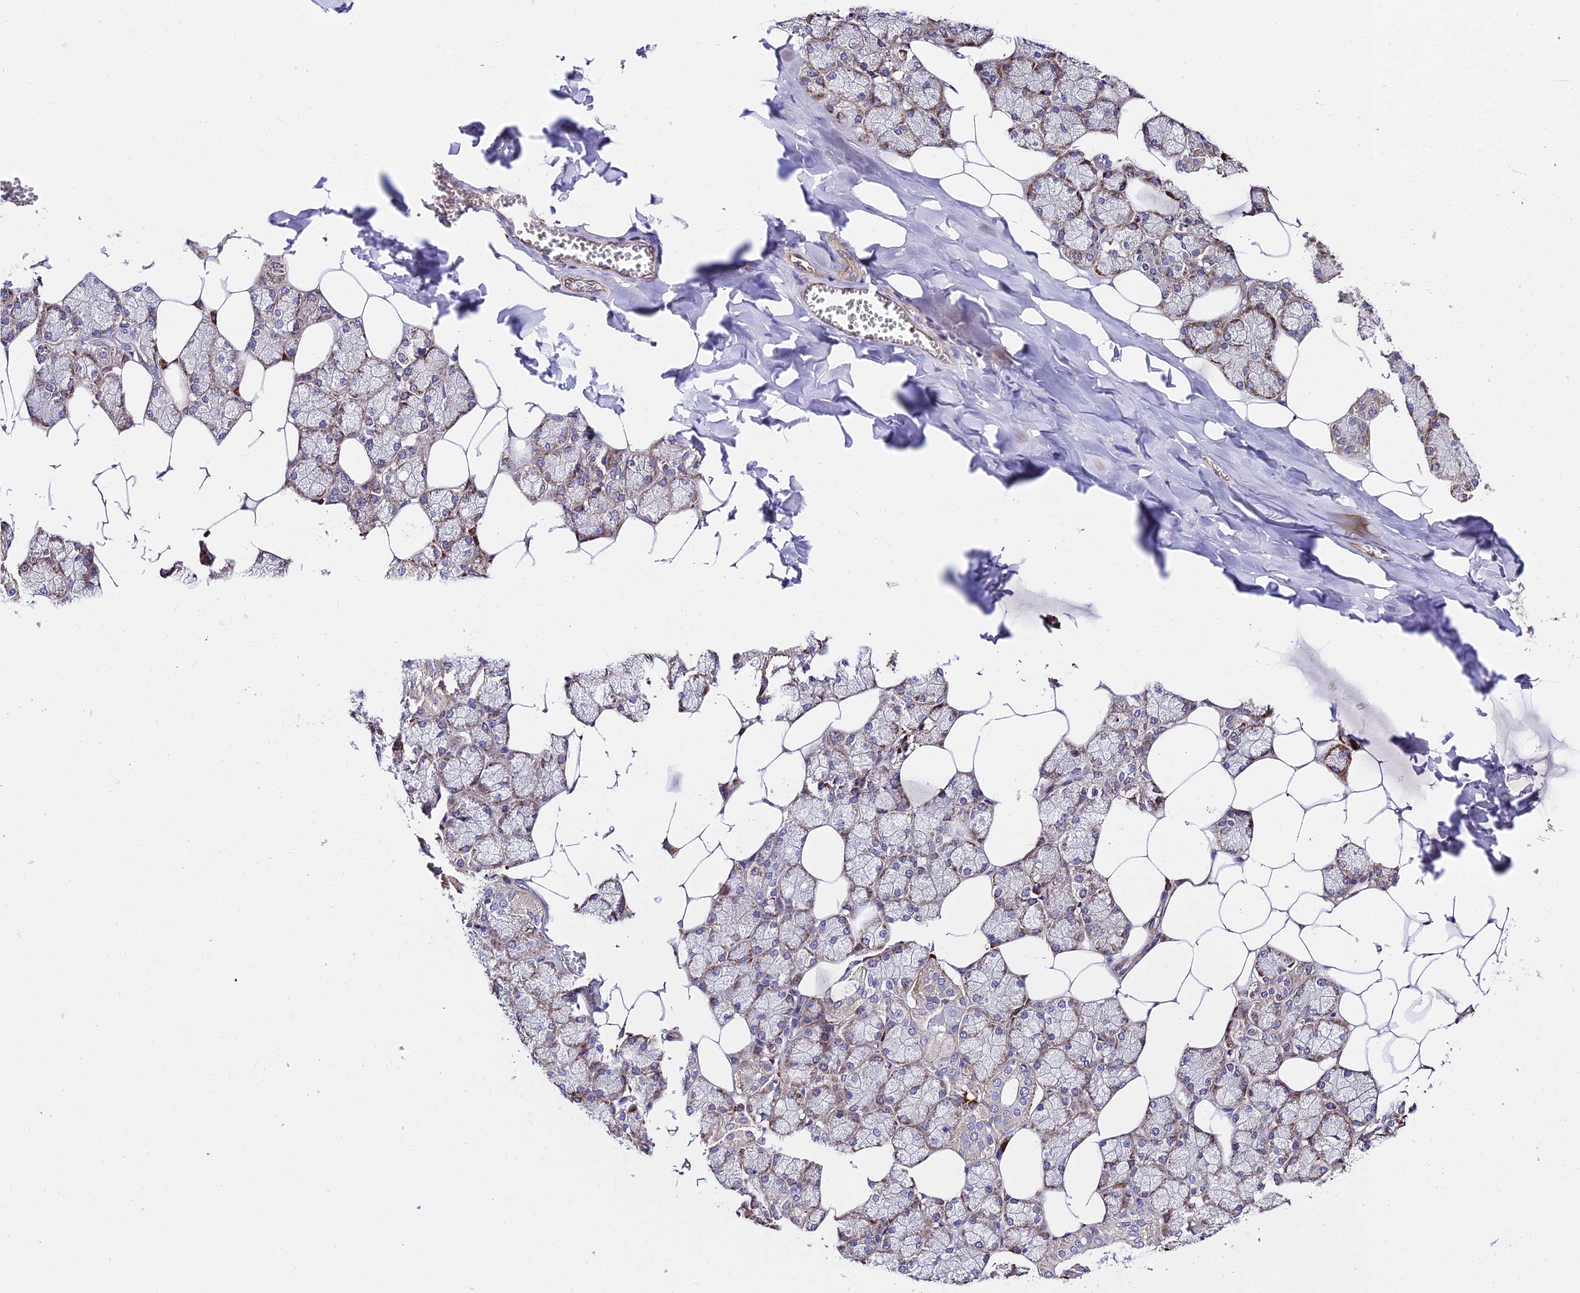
{"staining": {"intensity": "moderate", "quantity": "<25%", "location": "cytoplasmic/membranous"}, "tissue": "salivary gland", "cell_type": "Glandular cells", "image_type": "normal", "snomed": [{"axis": "morphology", "description": "Normal tissue, NOS"}, {"axis": "topography", "description": "Salivary gland"}], "caption": "Immunohistochemical staining of unremarkable salivary gland demonstrates <25% levels of moderate cytoplasmic/membranous protein positivity in approximately <25% of glandular cells. The protein of interest is stained brown, and the nuclei are stained in blue (DAB (3,3'-diaminobenzidine) IHC with brightfield microscopy, high magnification).", "gene": "EXOC3L4", "patient": {"sex": "male", "age": 62}}